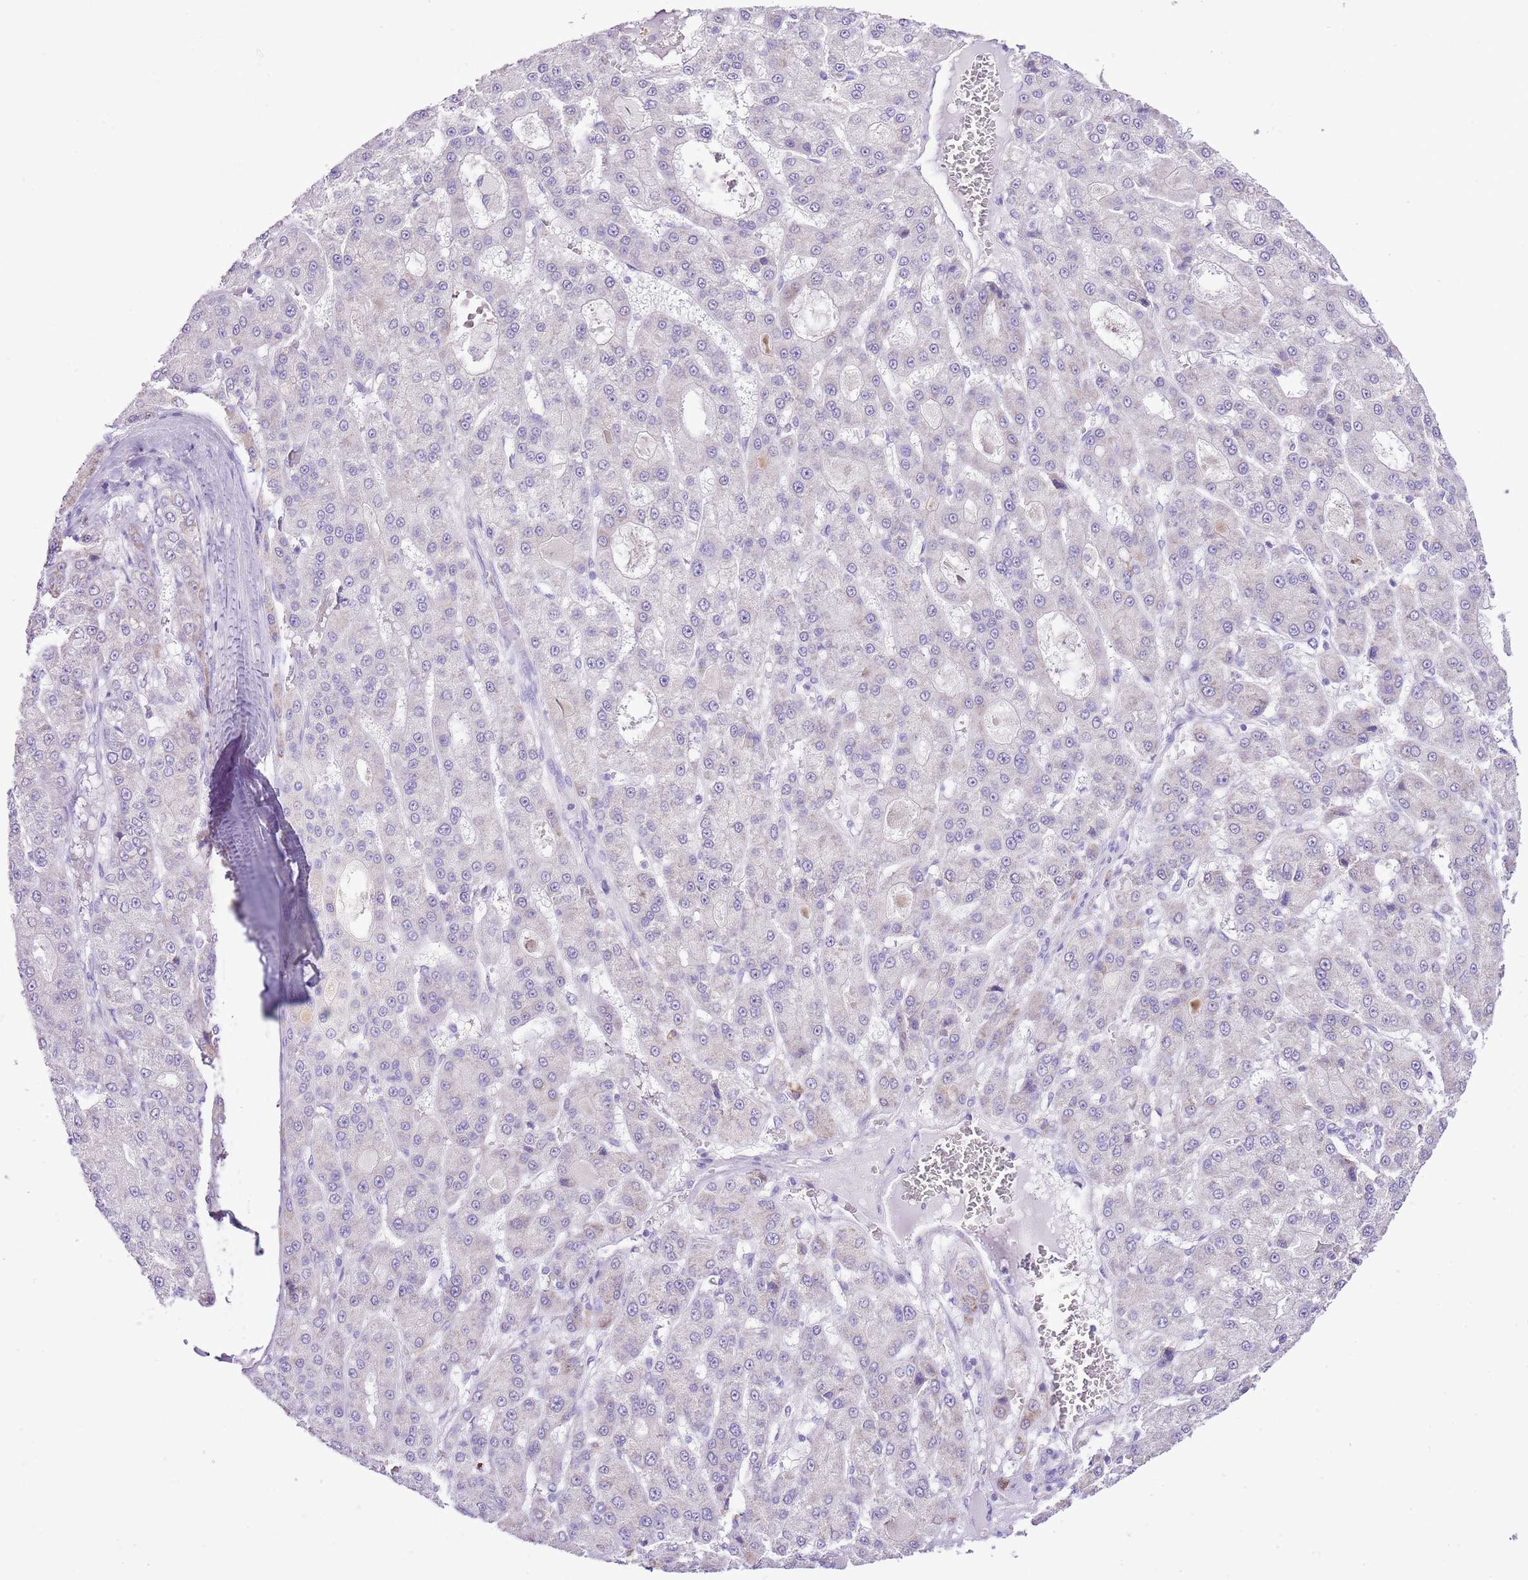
{"staining": {"intensity": "negative", "quantity": "none", "location": "none"}, "tissue": "liver cancer", "cell_type": "Tumor cells", "image_type": "cancer", "snomed": [{"axis": "morphology", "description": "Carcinoma, Hepatocellular, NOS"}, {"axis": "topography", "description": "Liver"}], "caption": "Immunohistochemical staining of liver hepatocellular carcinoma reveals no significant positivity in tumor cells. The staining is performed using DAB (3,3'-diaminobenzidine) brown chromogen with nuclei counter-stained in using hematoxylin.", "gene": "AAR2", "patient": {"sex": "male", "age": 70}}